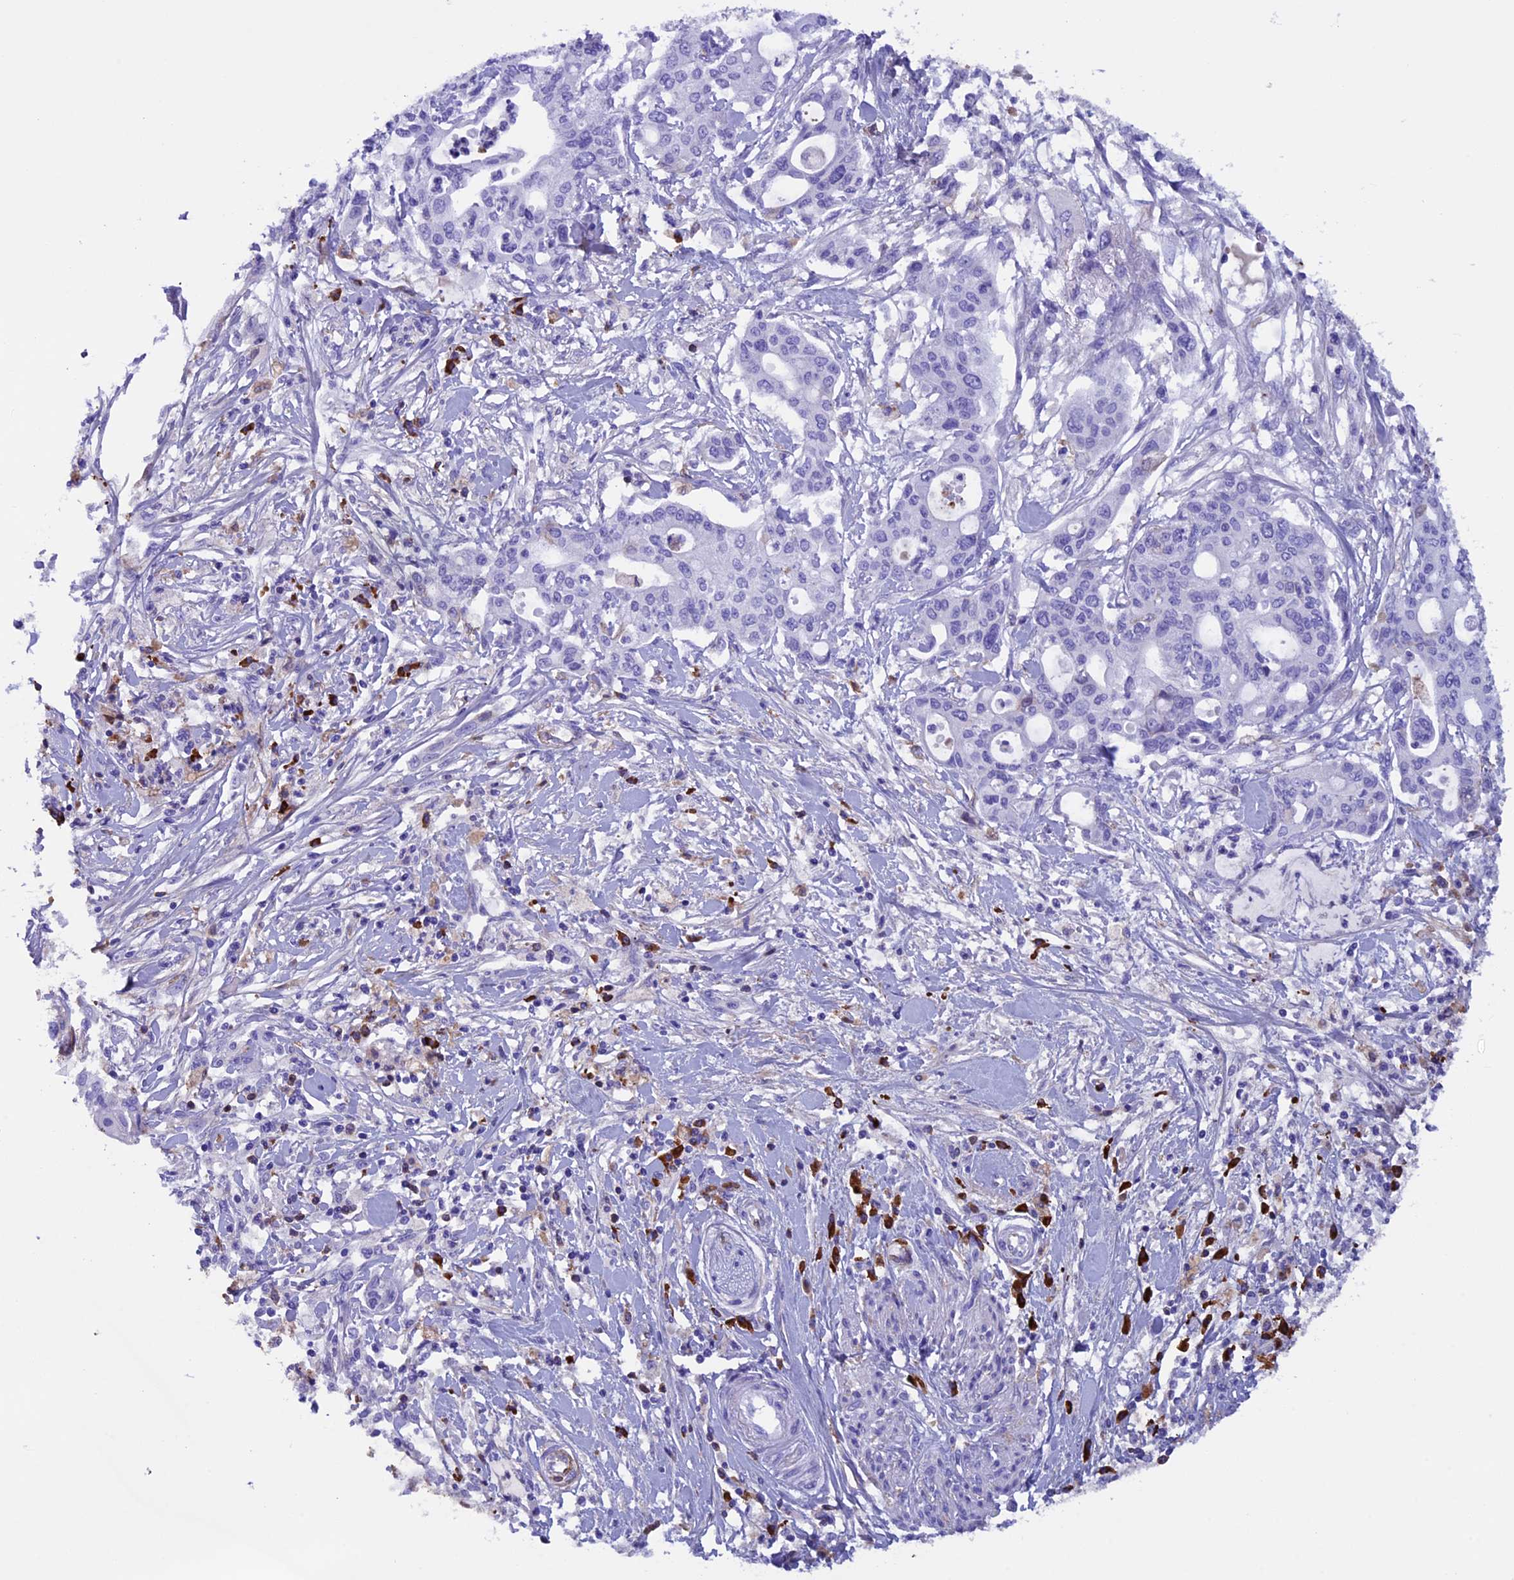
{"staining": {"intensity": "negative", "quantity": "none", "location": "none"}, "tissue": "pancreatic cancer", "cell_type": "Tumor cells", "image_type": "cancer", "snomed": [{"axis": "morphology", "description": "Adenocarcinoma, NOS"}, {"axis": "topography", "description": "Pancreas"}], "caption": "Micrograph shows no significant protein staining in tumor cells of pancreatic adenocarcinoma.", "gene": "IGSF6", "patient": {"sex": "male", "age": 46}}